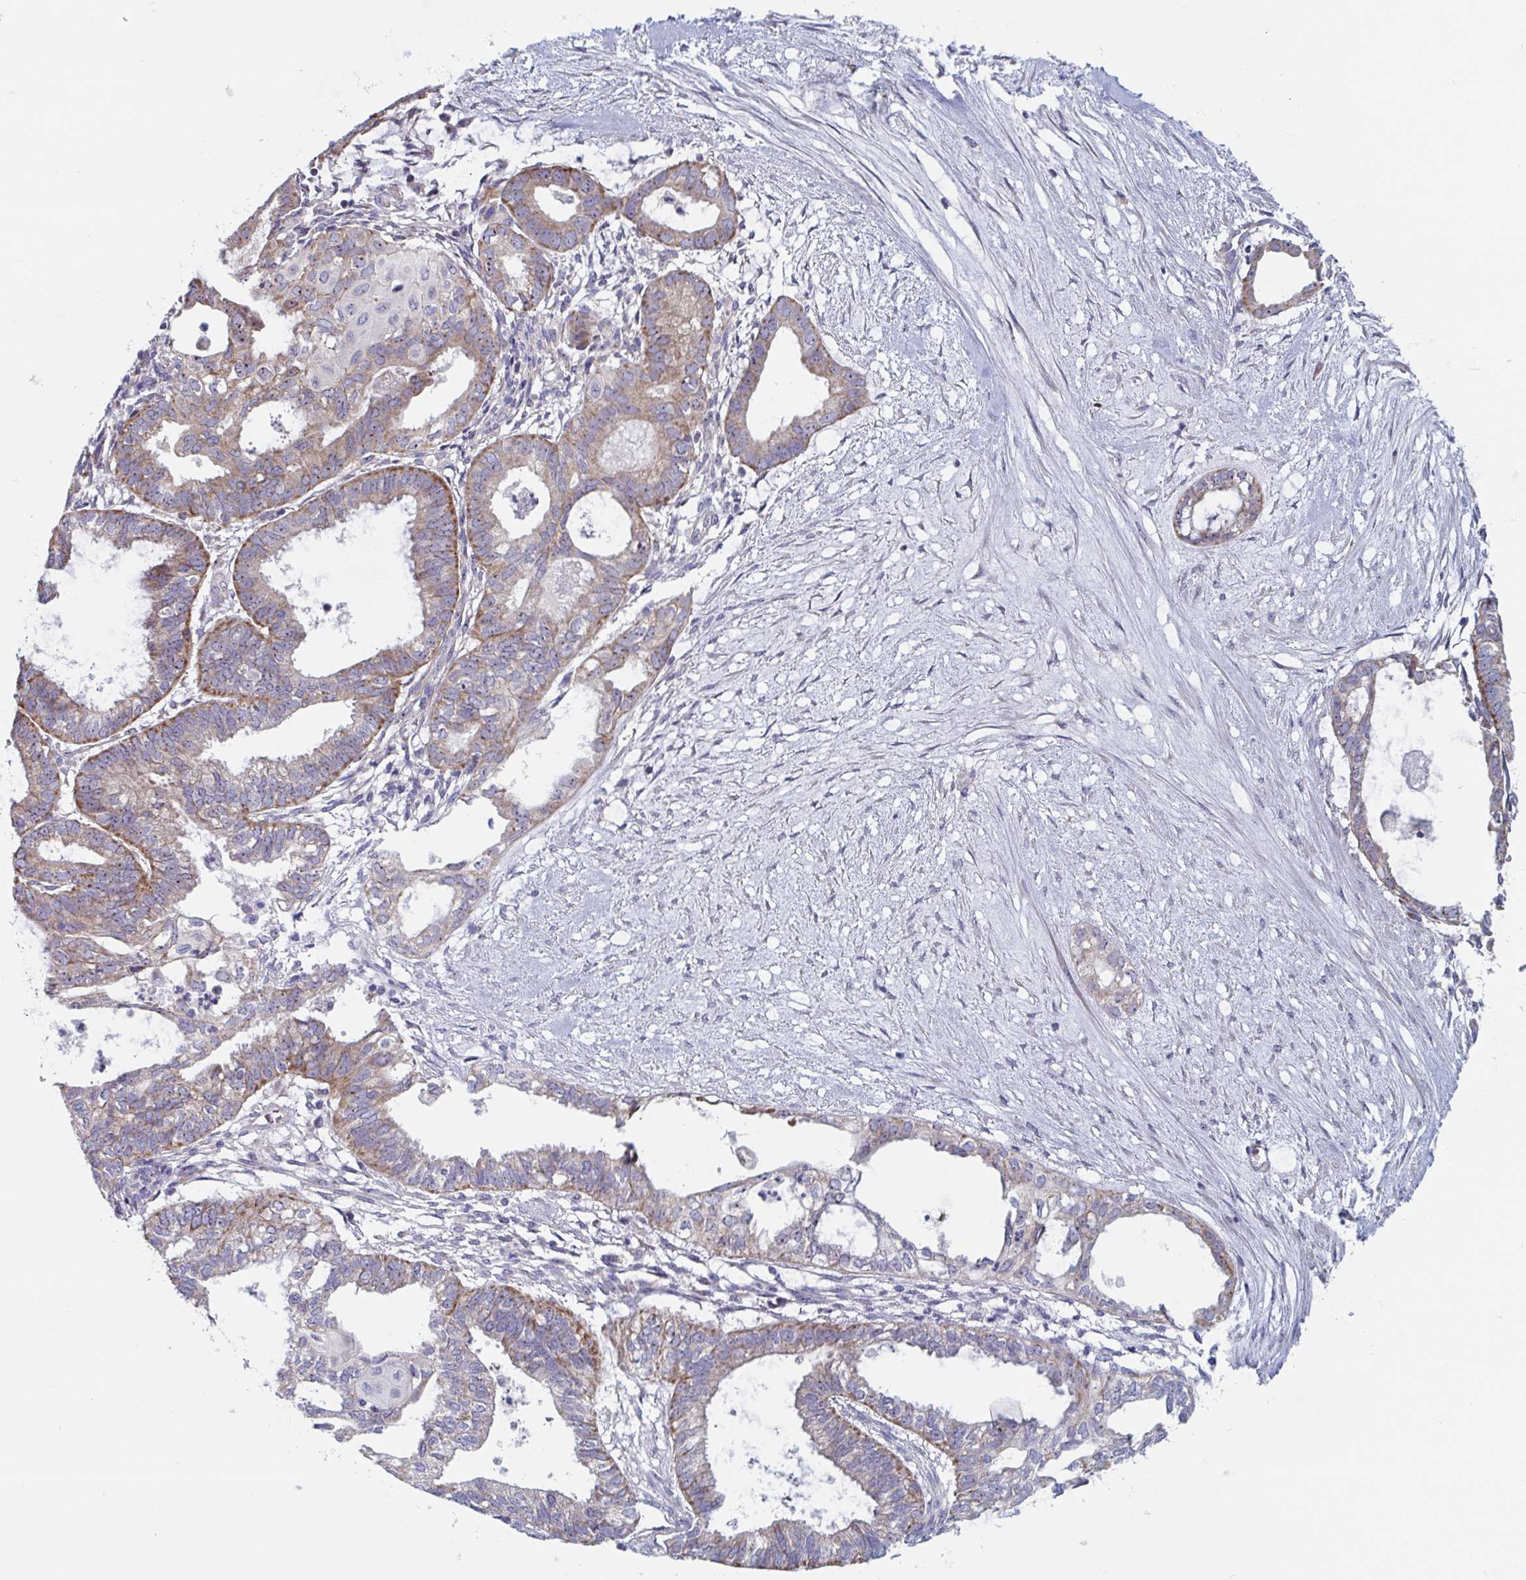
{"staining": {"intensity": "moderate", "quantity": "25%-75%", "location": "cytoplasmic/membranous,nuclear"}, "tissue": "ovarian cancer", "cell_type": "Tumor cells", "image_type": "cancer", "snomed": [{"axis": "morphology", "description": "Carcinoma, endometroid"}, {"axis": "topography", "description": "Ovary"}], "caption": "IHC of human endometroid carcinoma (ovarian) reveals medium levels of moderate cytoplasmic/membranous and nuclear staining in about 25%-75% of tumor cells.", "gene": "MRPL53", "patient": {"sex": "female", "age": 64}}